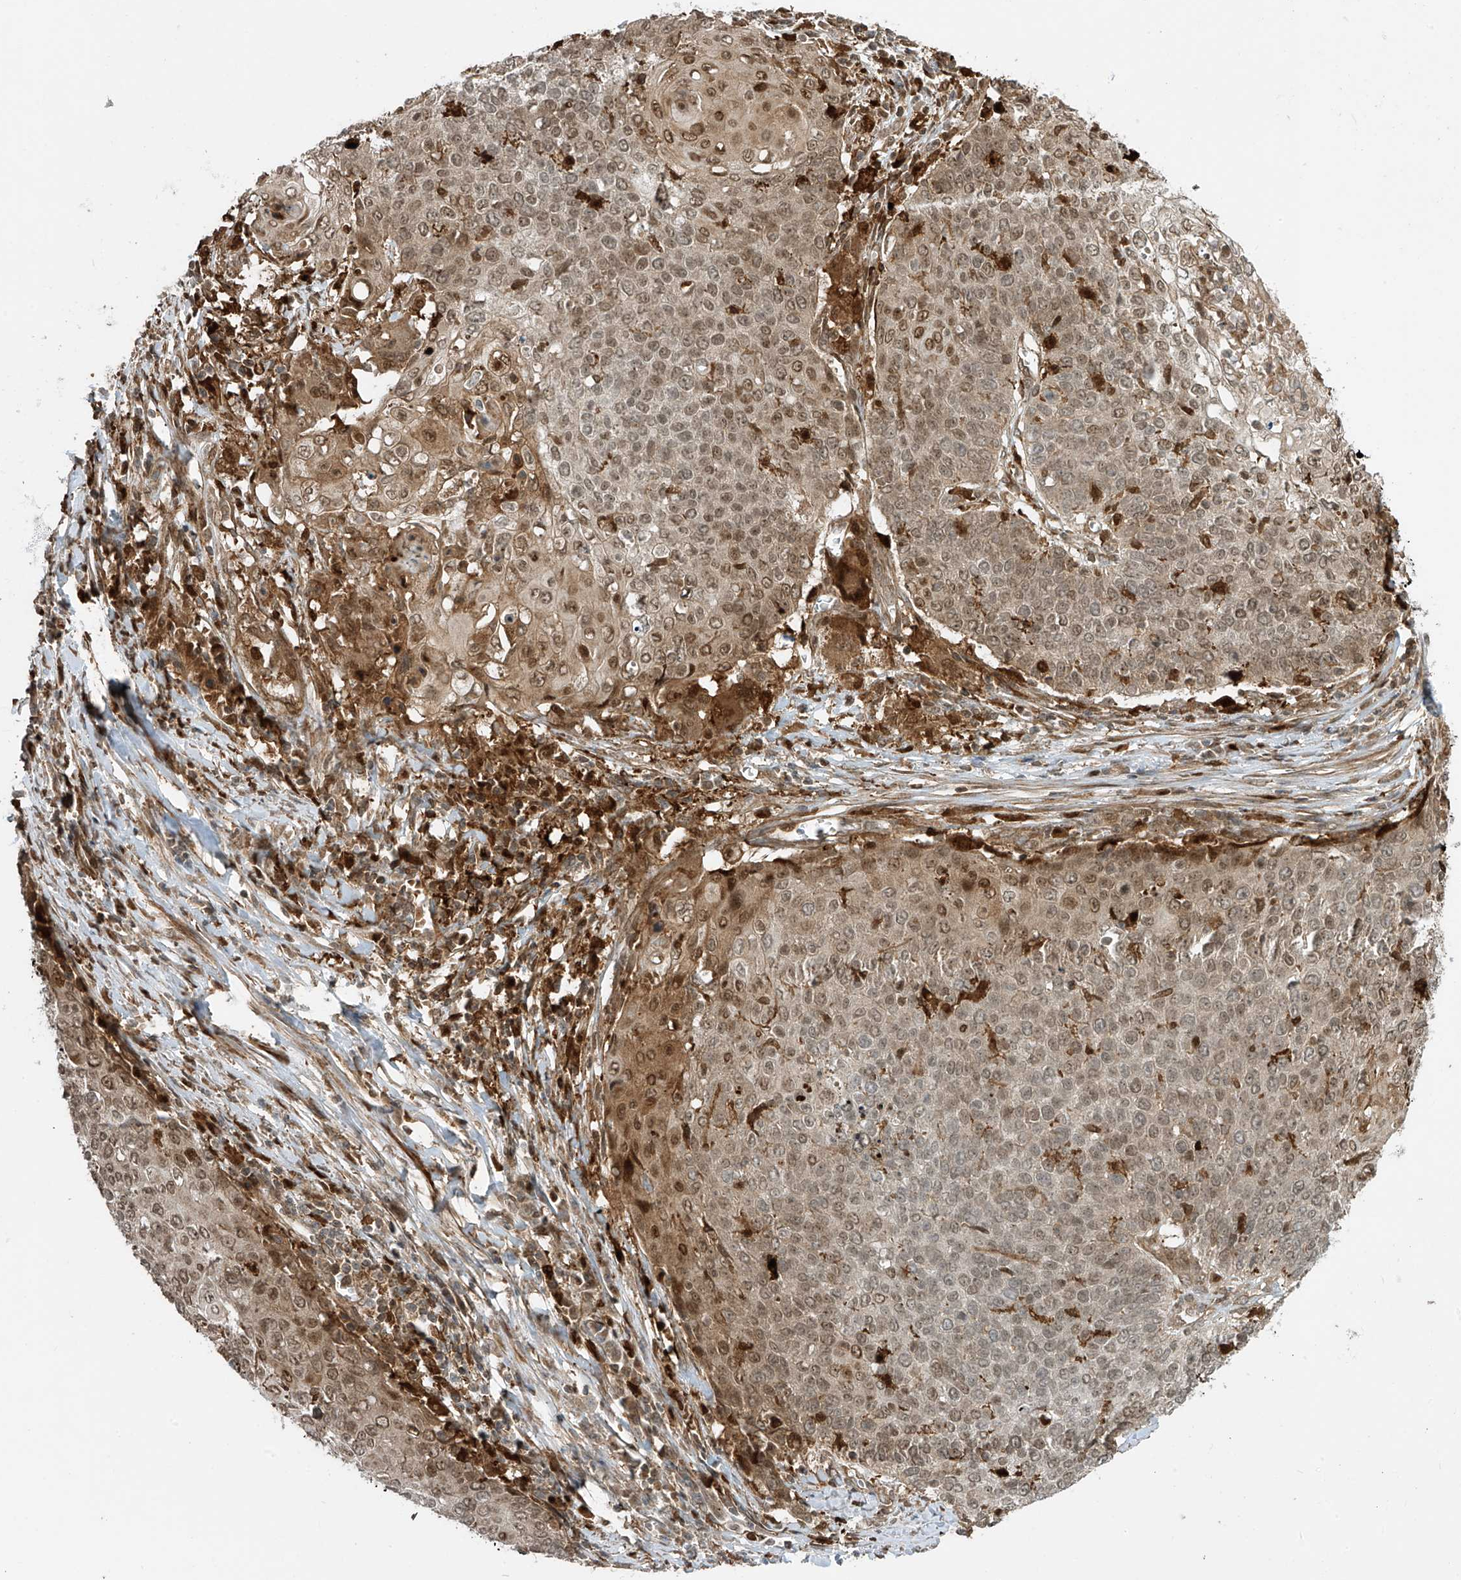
{"staining": {"intensity": "weak", "quantity": ">75%", "location": "cytoplasmic/membranous,nuclear"}, "tissue": "cervical cancer", "cell_type": "Tumor cells", "image_type": "cancer", "snomed": [{"axis": "morphology", "description": "Squamous cell carcinoma, NOS"}, {"axis": "topography", "description": "Cervix"}], "caption": "Protein staining by immunohistochemistry displays weak cytoplasmic/membranous and nuclear staining in approximately >75% of tumor cells in cervical squamous cell carcinoma. (IHC, brightfield microscopy, high magnification).", "gene": "ATAD2B", "patient": {"sex": "female", "age": 39}}